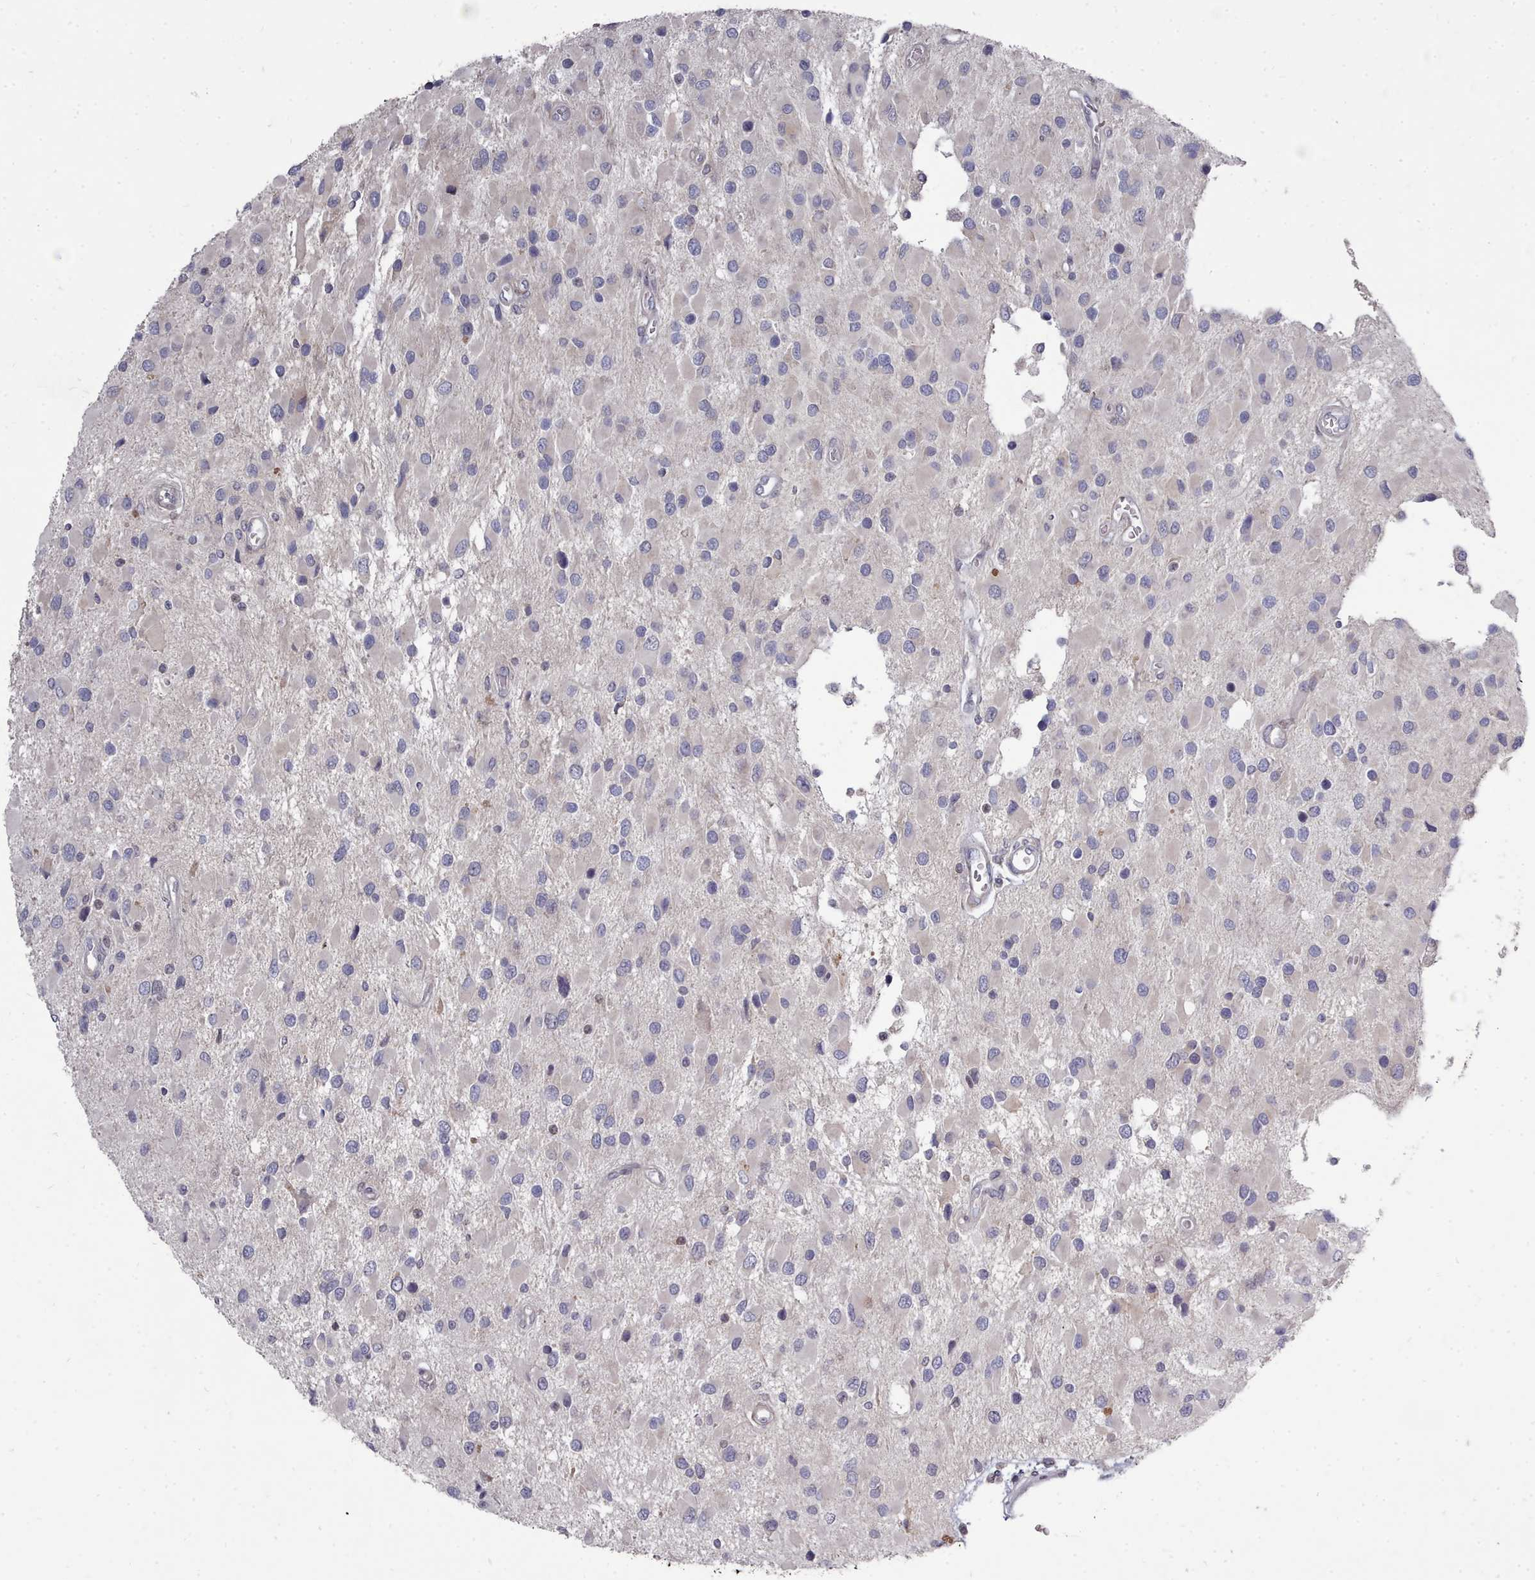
{"staining": {"intensity": "negative", "quantity": "none", "location": "none"}, "tissue": "glioma", "cell_type": "Tumor cells", "image_type": "cancer", "snomed": [{"axis": "morphology", "description": "Glioma, malignant, High grade"}, {"axis": "topography", "description": "Brain"}], "caption": "Tumor cells are negative for protein expression in human glioma.", "gene": "ACKR3", "patient": {"sex": "male", "age": 53}}